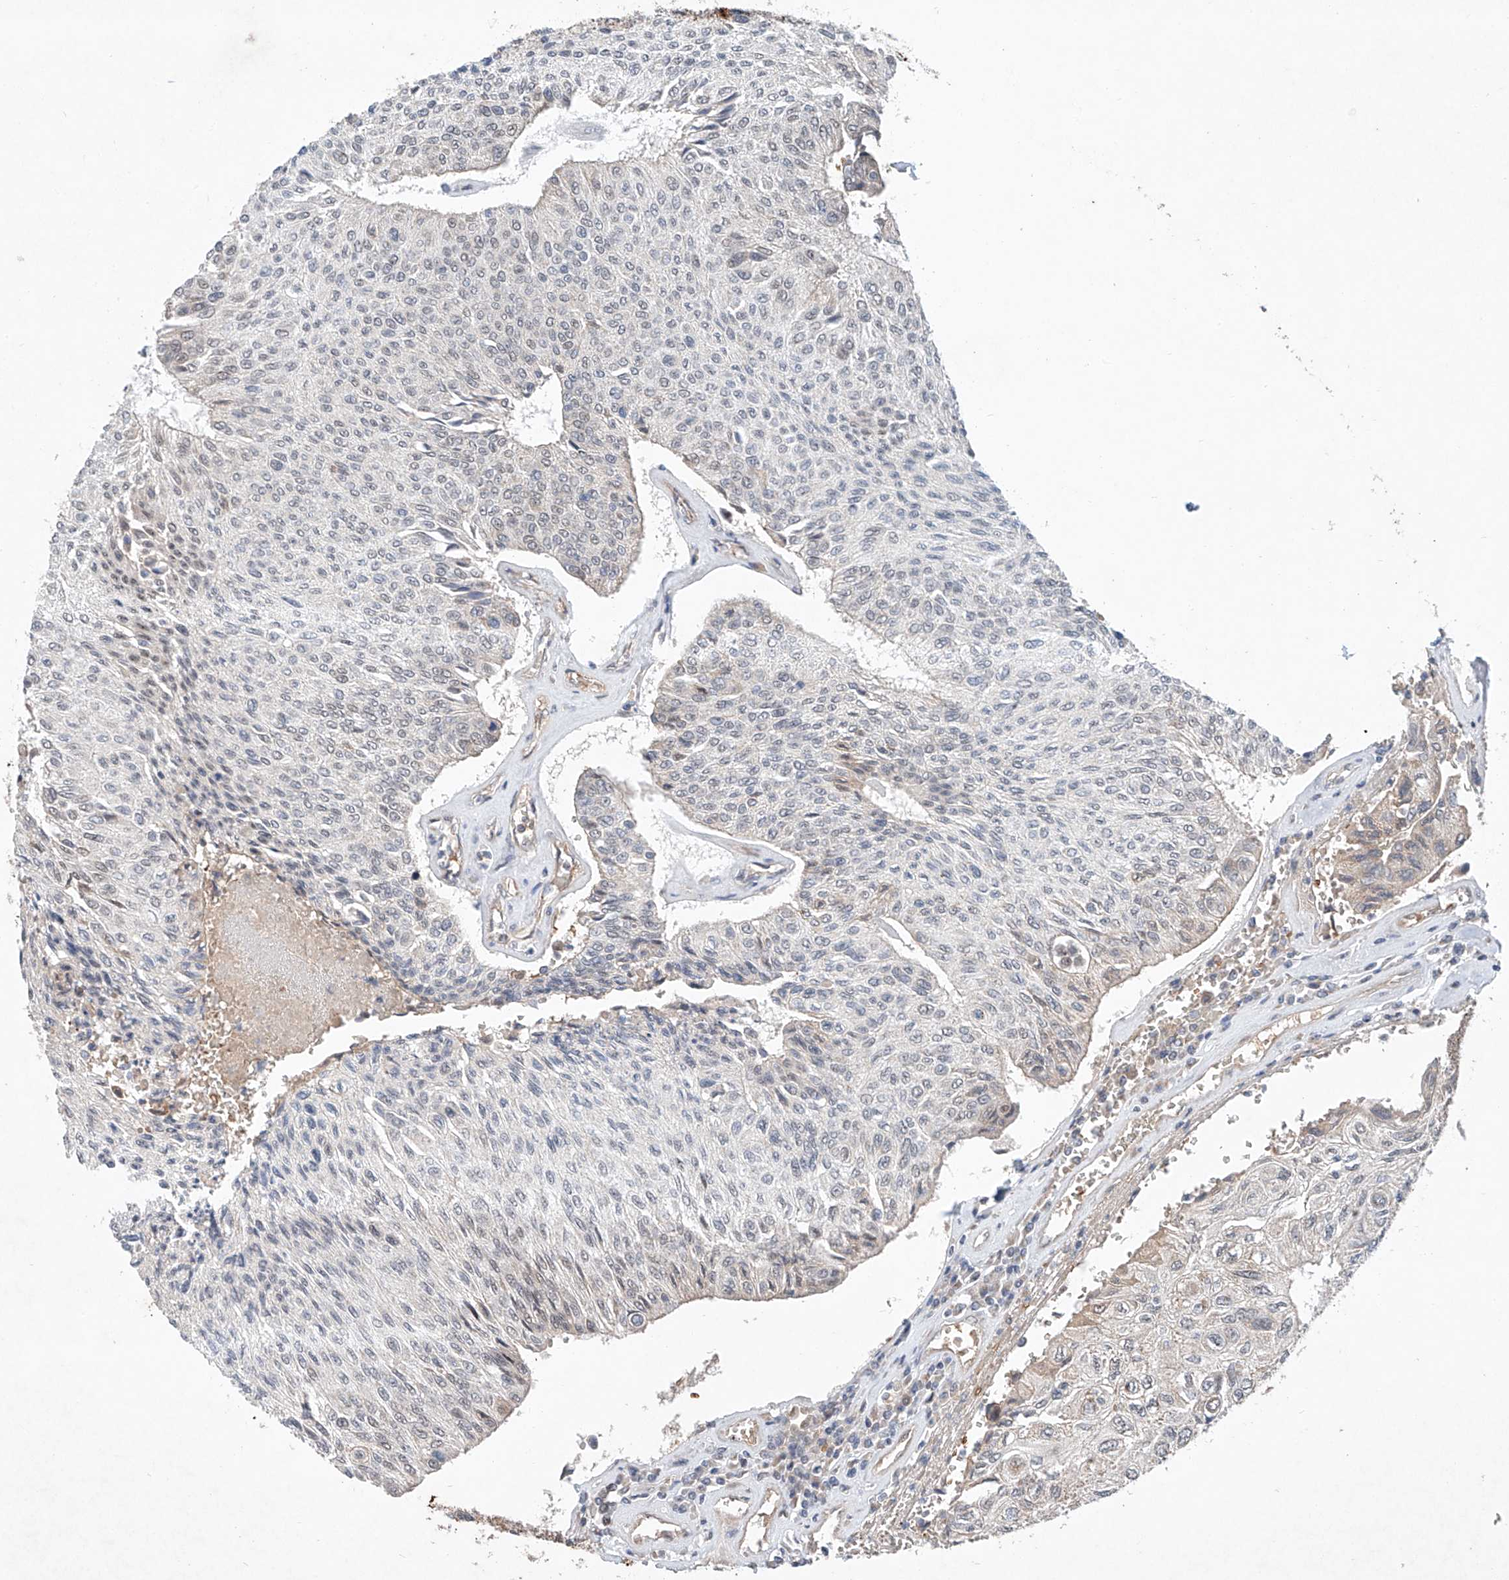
{"staining": {"intensity": "moderate", "quantity": "25%-75%", "location": "cytoplasmic/membranous"}, "tissue": "urothelial cancer", "cell_type": "Tumor cells", "image_type": "cancer", "snomed": [{"axis": "morphology", "description": "Urothelial carcinoma, High grade"}, {"axis": "topography", "description": "Urinary bladder"}], "caption": "Human urothelial cancer stained with a protein marker exhibits moderate staining in tumor cells.", "gene": "FASTK", "patient": {"sex": "male", "age": 66}}